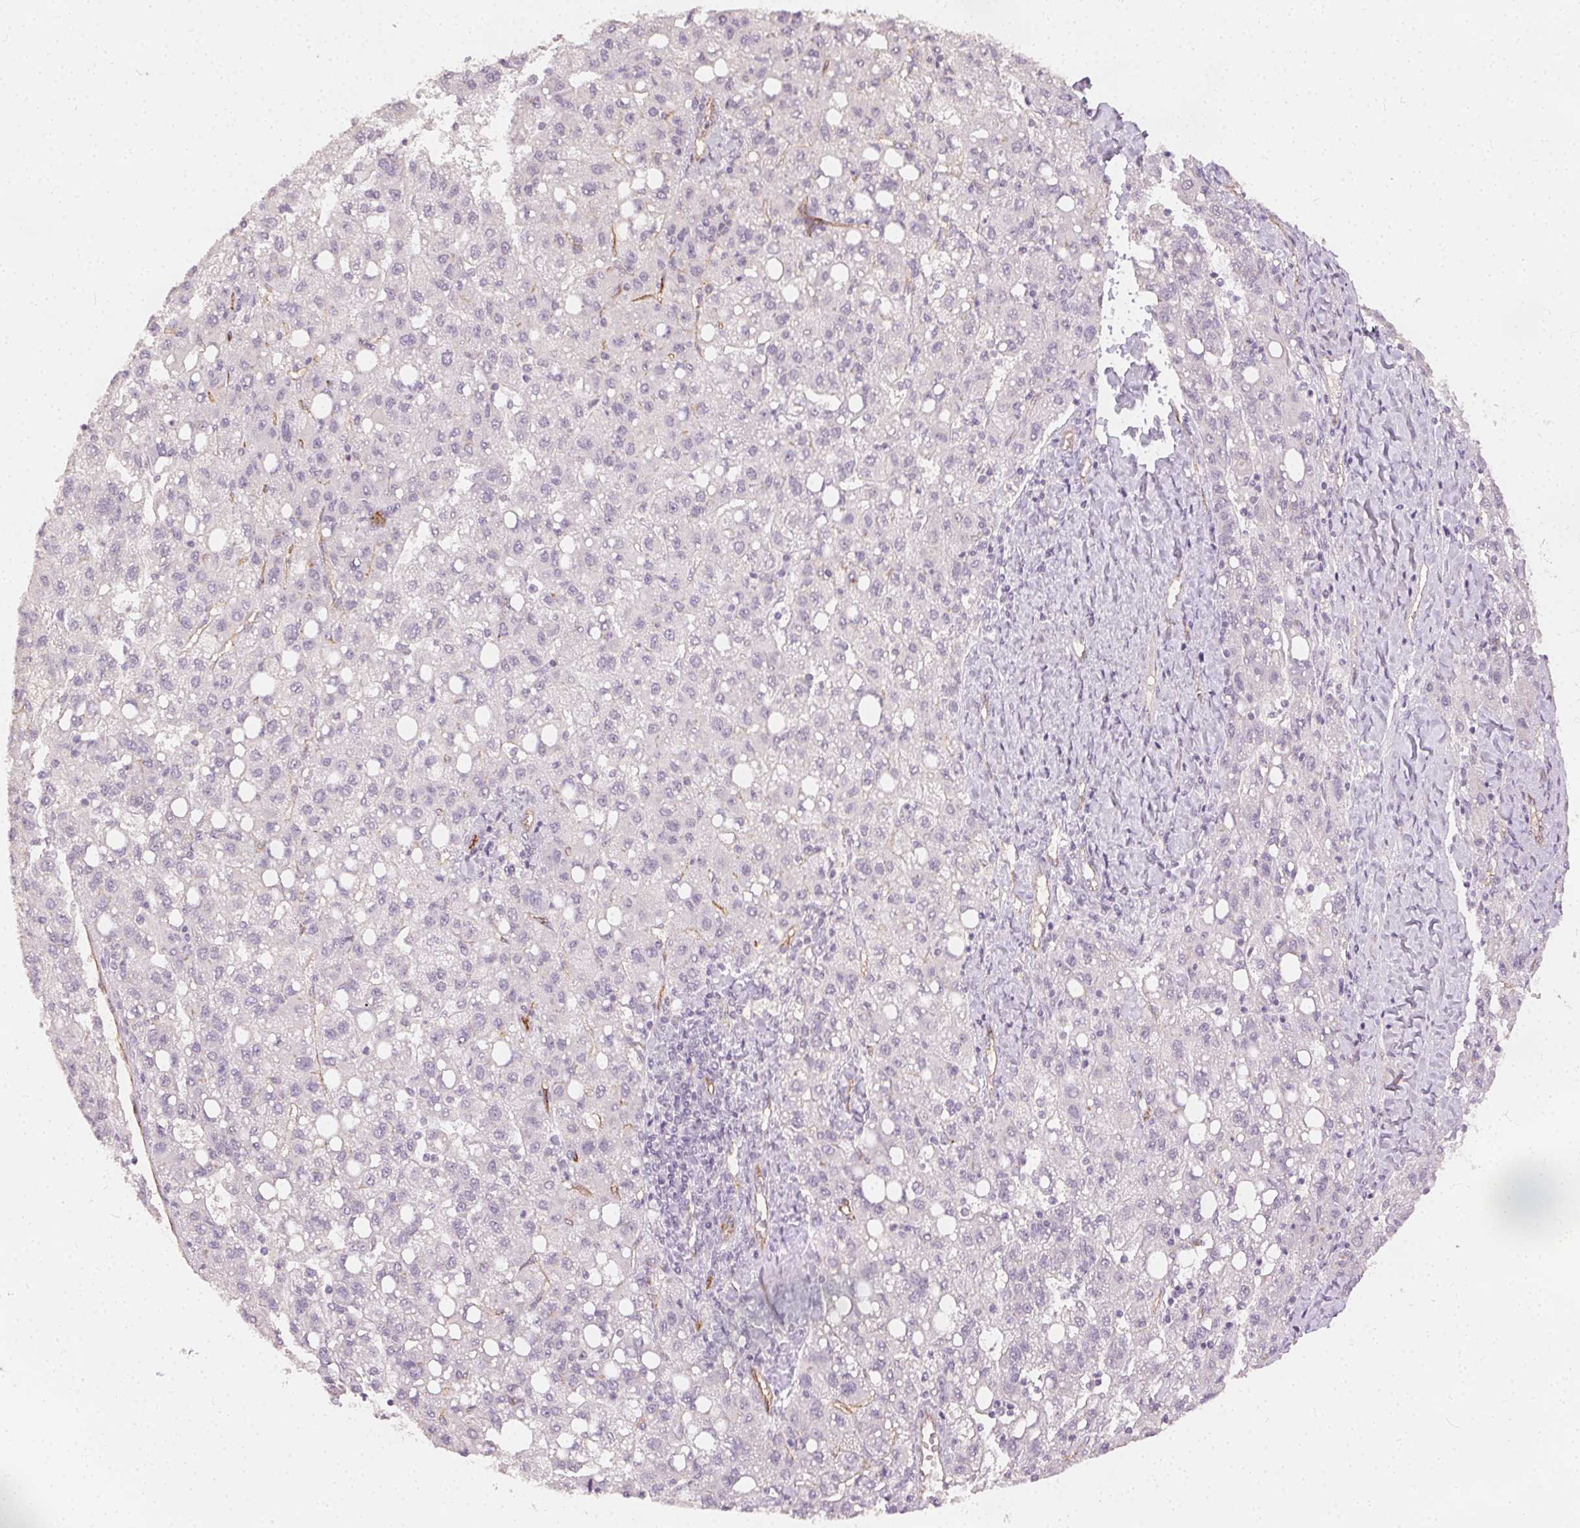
{"staining": {"intensity": "negative", "quantity": "none", "location": "none"}, "tissue": "liver cancer", "cell_type": "Tumor cells", "image_type": "cancer", "snomed": [{"axis": "morphology", "description": "Carcinoma, Hepatocellular, NOS"}, {"axis": "topography", "description": "Liver"}], "caption": "IHC of liver cancer (hepatocellular carcinoma) demonstrates no expression in tumor cells. (Brightfield microscopy of DAB IHC at high magnification).", "gene": "PODXL", "patient": {"sex": "female", "age": 82}}